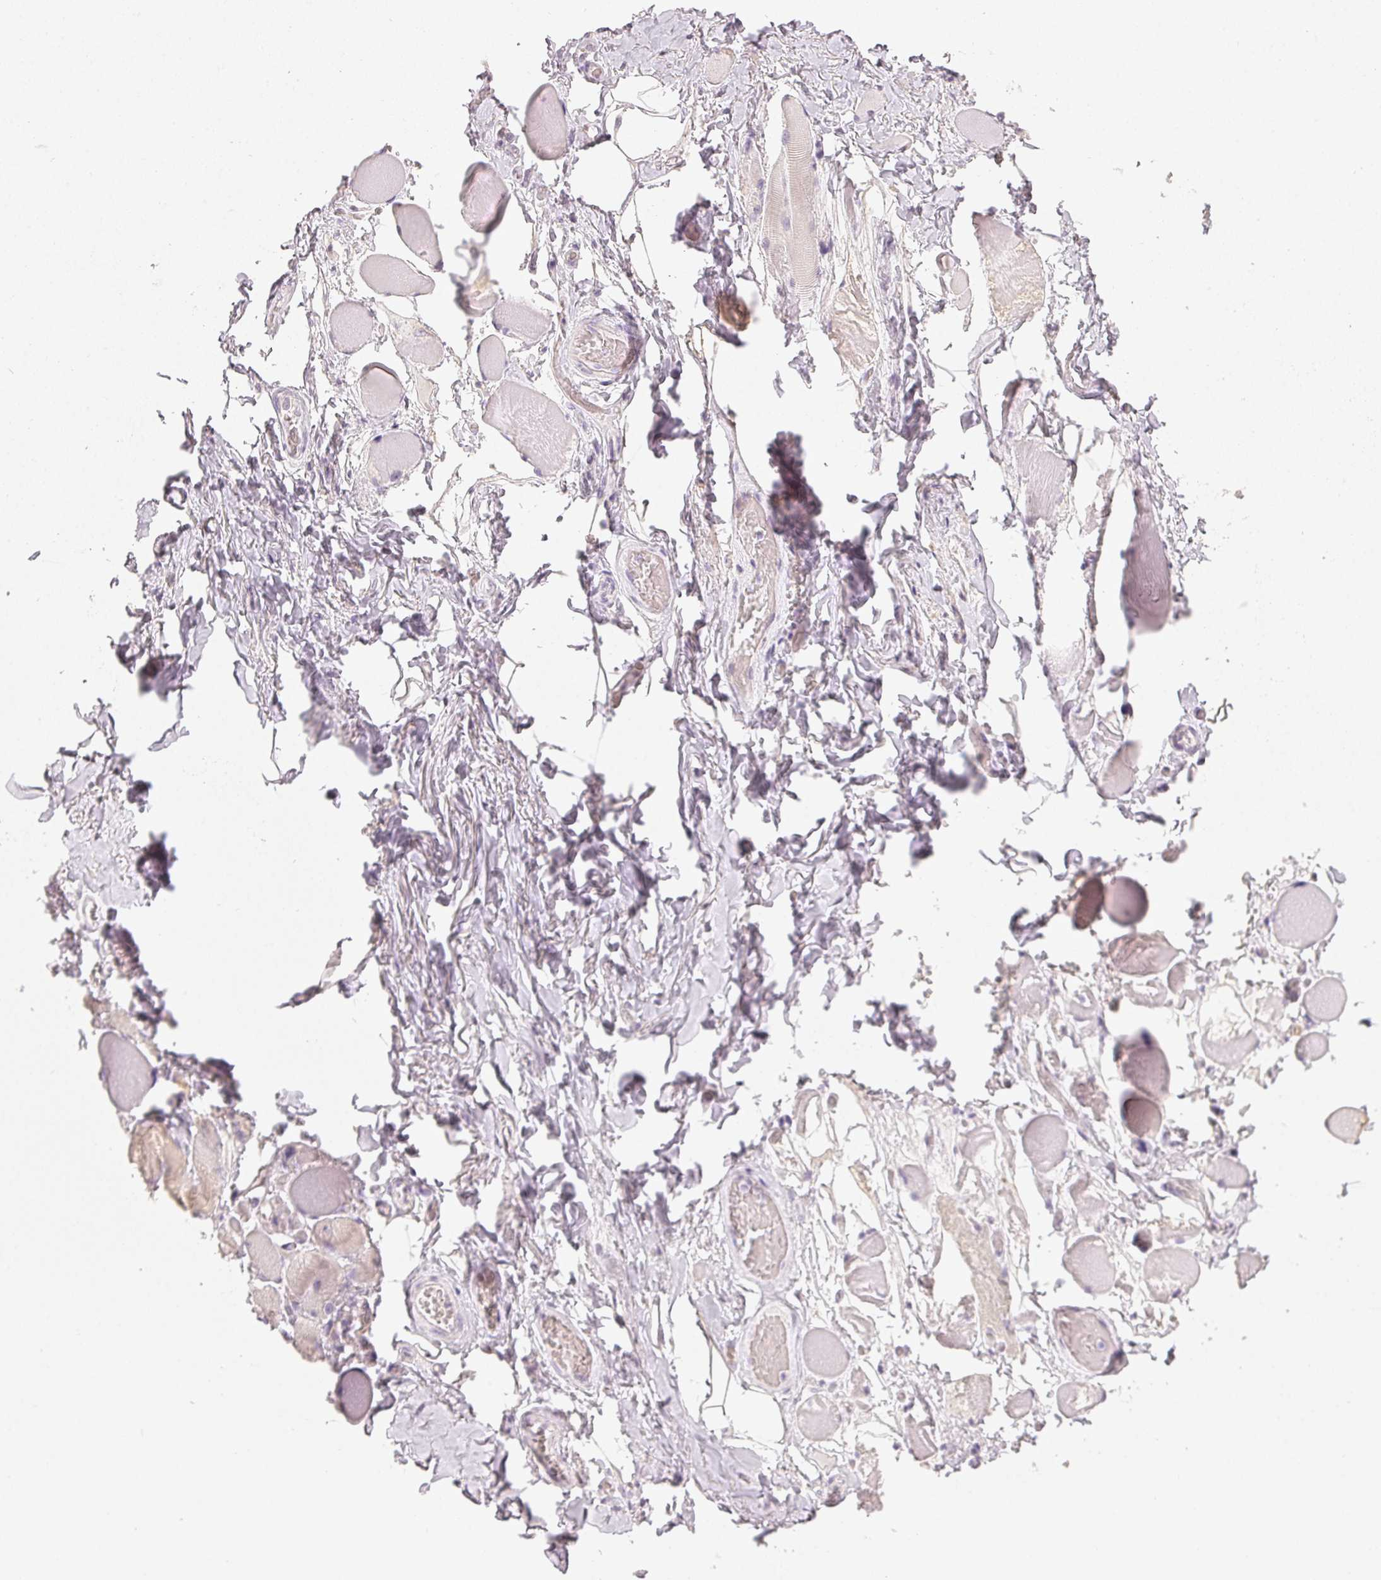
{"staining": {"intensity": "weak", "quantity": "25%-75%", "location": "cytoplasmic/membranous"}, "tissue": "skeletal muscle", "cell_type": "Myocytes", "image_type": "normal", "snomed": [{"axis": "morphology", "description": "Normal tissue, NOS"}, {"axis": "topography", "description": "Skeletal muscle"}, {"axis": "topography", "description": "Anal"}, {"axis": "topography", "description": "Peripheral nerve tissue"}], "caption": "Skeletal muscle stained with IHC exhibits weak cytoplasmic/membranous staining in approximately 25%-75% of myocytes. The protein is shown in brown color, while the nuclei are stained blue.", "gene": "LVRN", "patient": {"sex": "male", "age": 53}}